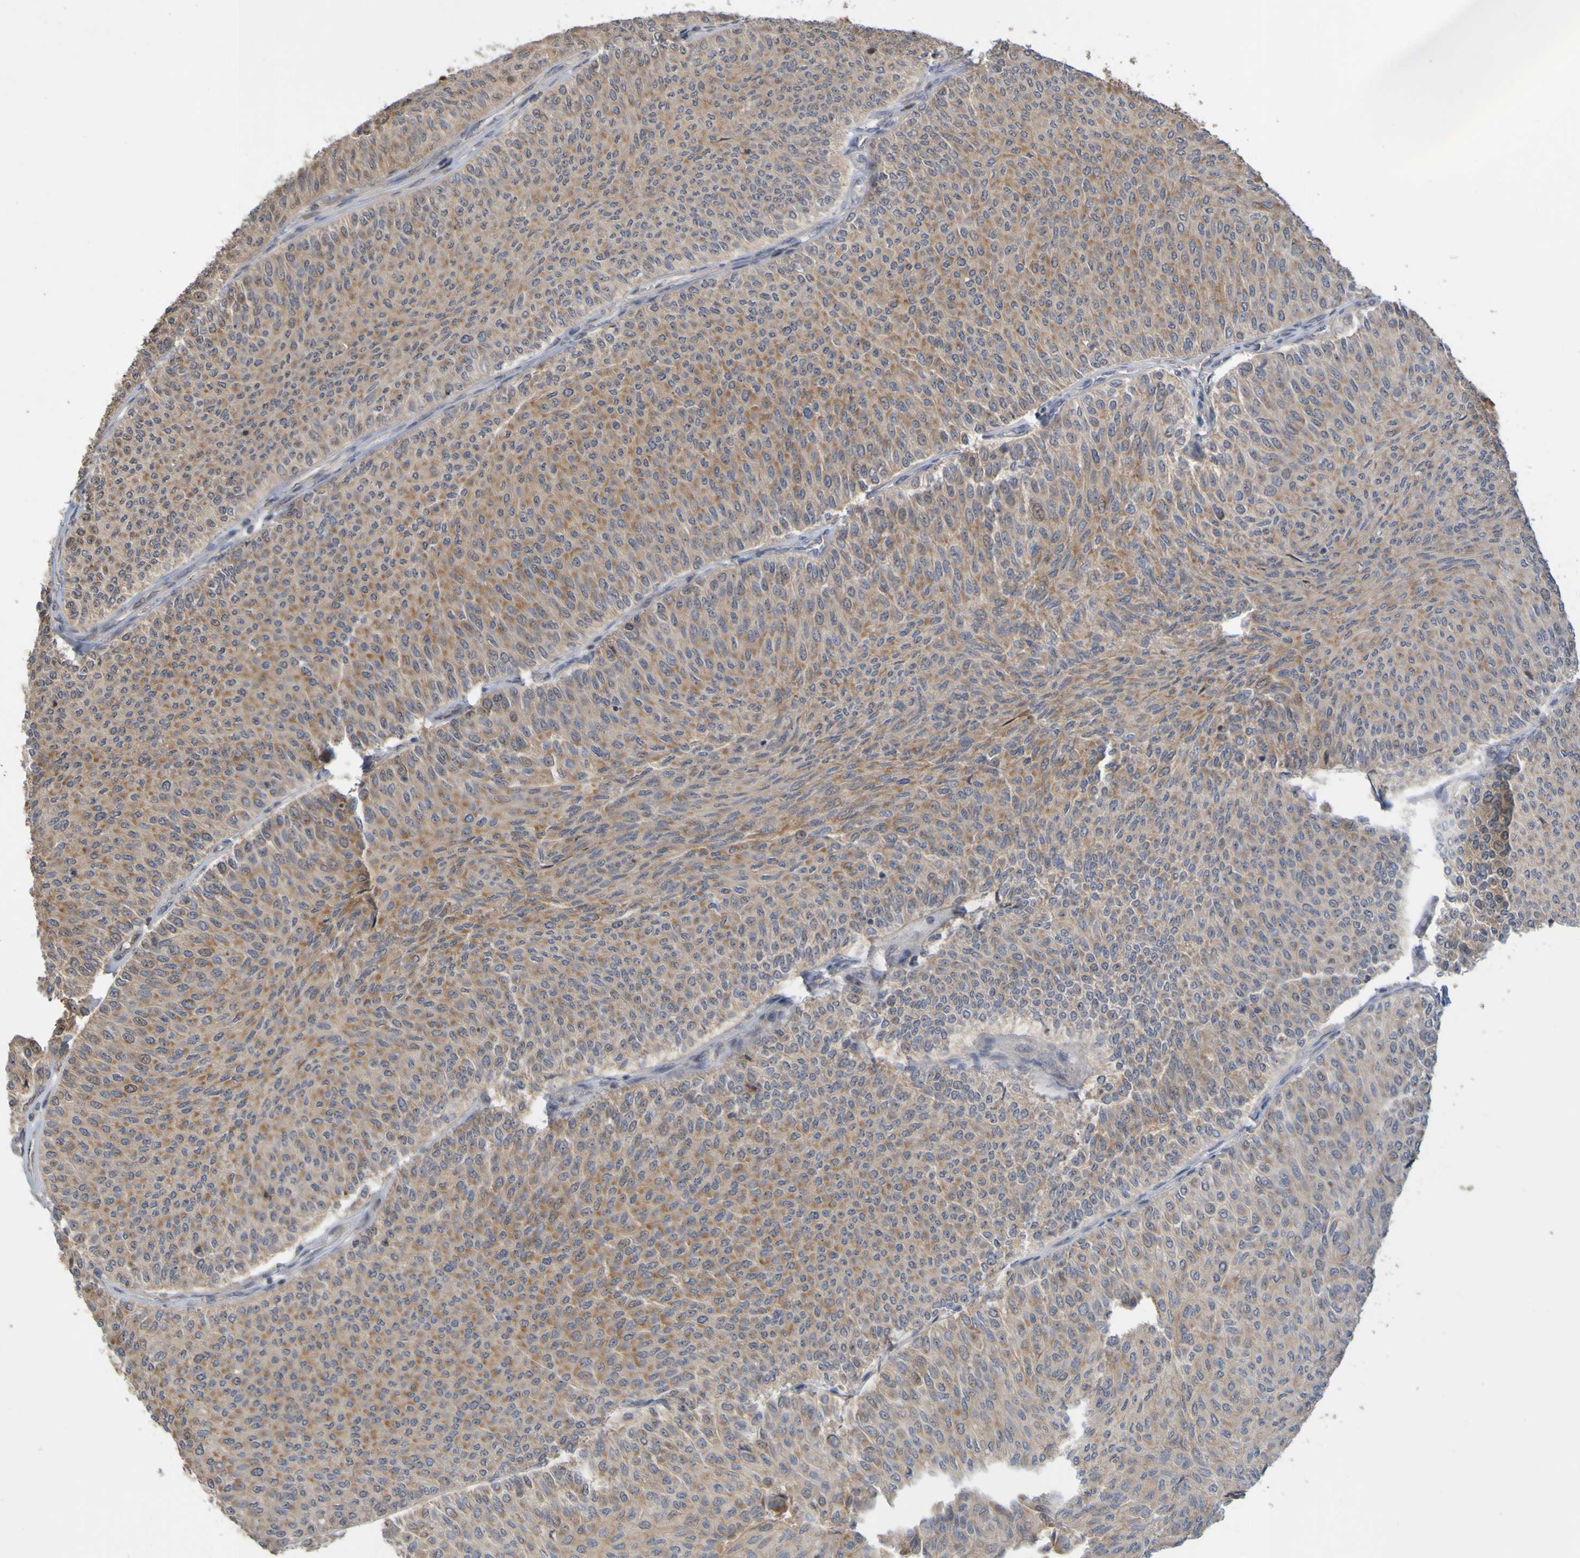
{"staining": {"intensity": "weak", "quantity": ">75%", "location": "cytoplasmic/membranous"}, "tissue": "urothelial cancer", "cell_type": "Tumor cells", "image_type": "cancer", "snomed": [{"axis": "morphology", "description": "Urothelial carcinoma, Low grade"}, {"axis": "topography", "description": "Urinary bladder"}], "caption": "Human urothelial cancer stained for a protein (brown) exhibits weak cytoplasmic/membranous positive positivity in approximately >75% of tumor cells.", "gene": "TMBIM1", "patient": {"sex": "male", "age": 78}}